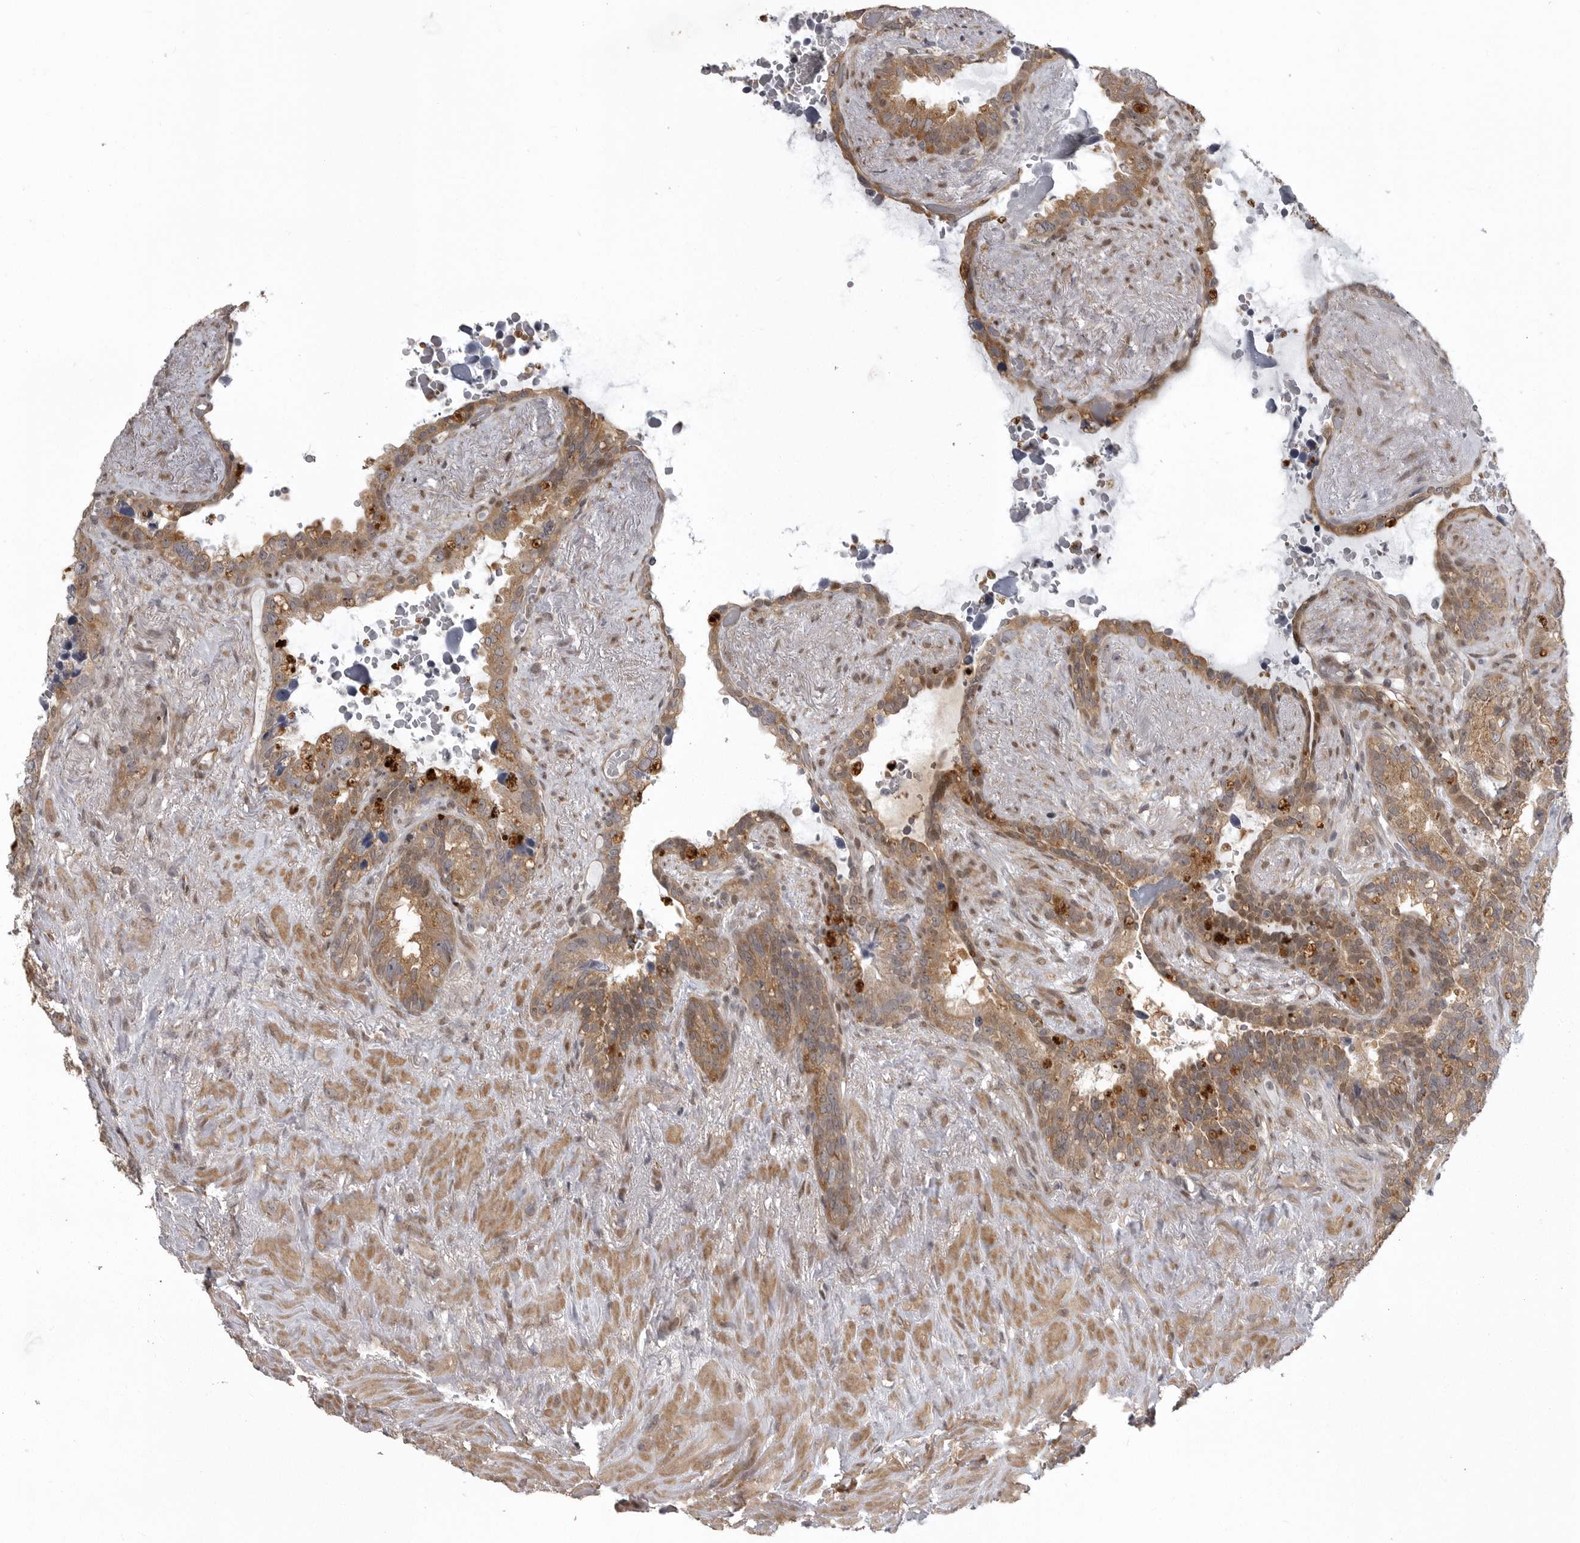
{"staining": {"intensity": "moderate", "quantity": "25%-75%", "location": "cytoplasmic/membranous"}, "tissue": "seminal vesicle", "cell_type": "Glandular cells", "image_type": "normal", "snomed": [{"axis": "morphology", "description": "Normal tissue, NOS"}, {"axis": "topography", "description": "Seminal veicle"}], "caption": "Normal seminal vesicle displays moderate cytoplasmic/membranous expression in approximately 25%-75% of glandular cells.", "gene": "SNX16", "patient": {"sex": "male", "age": 80}}